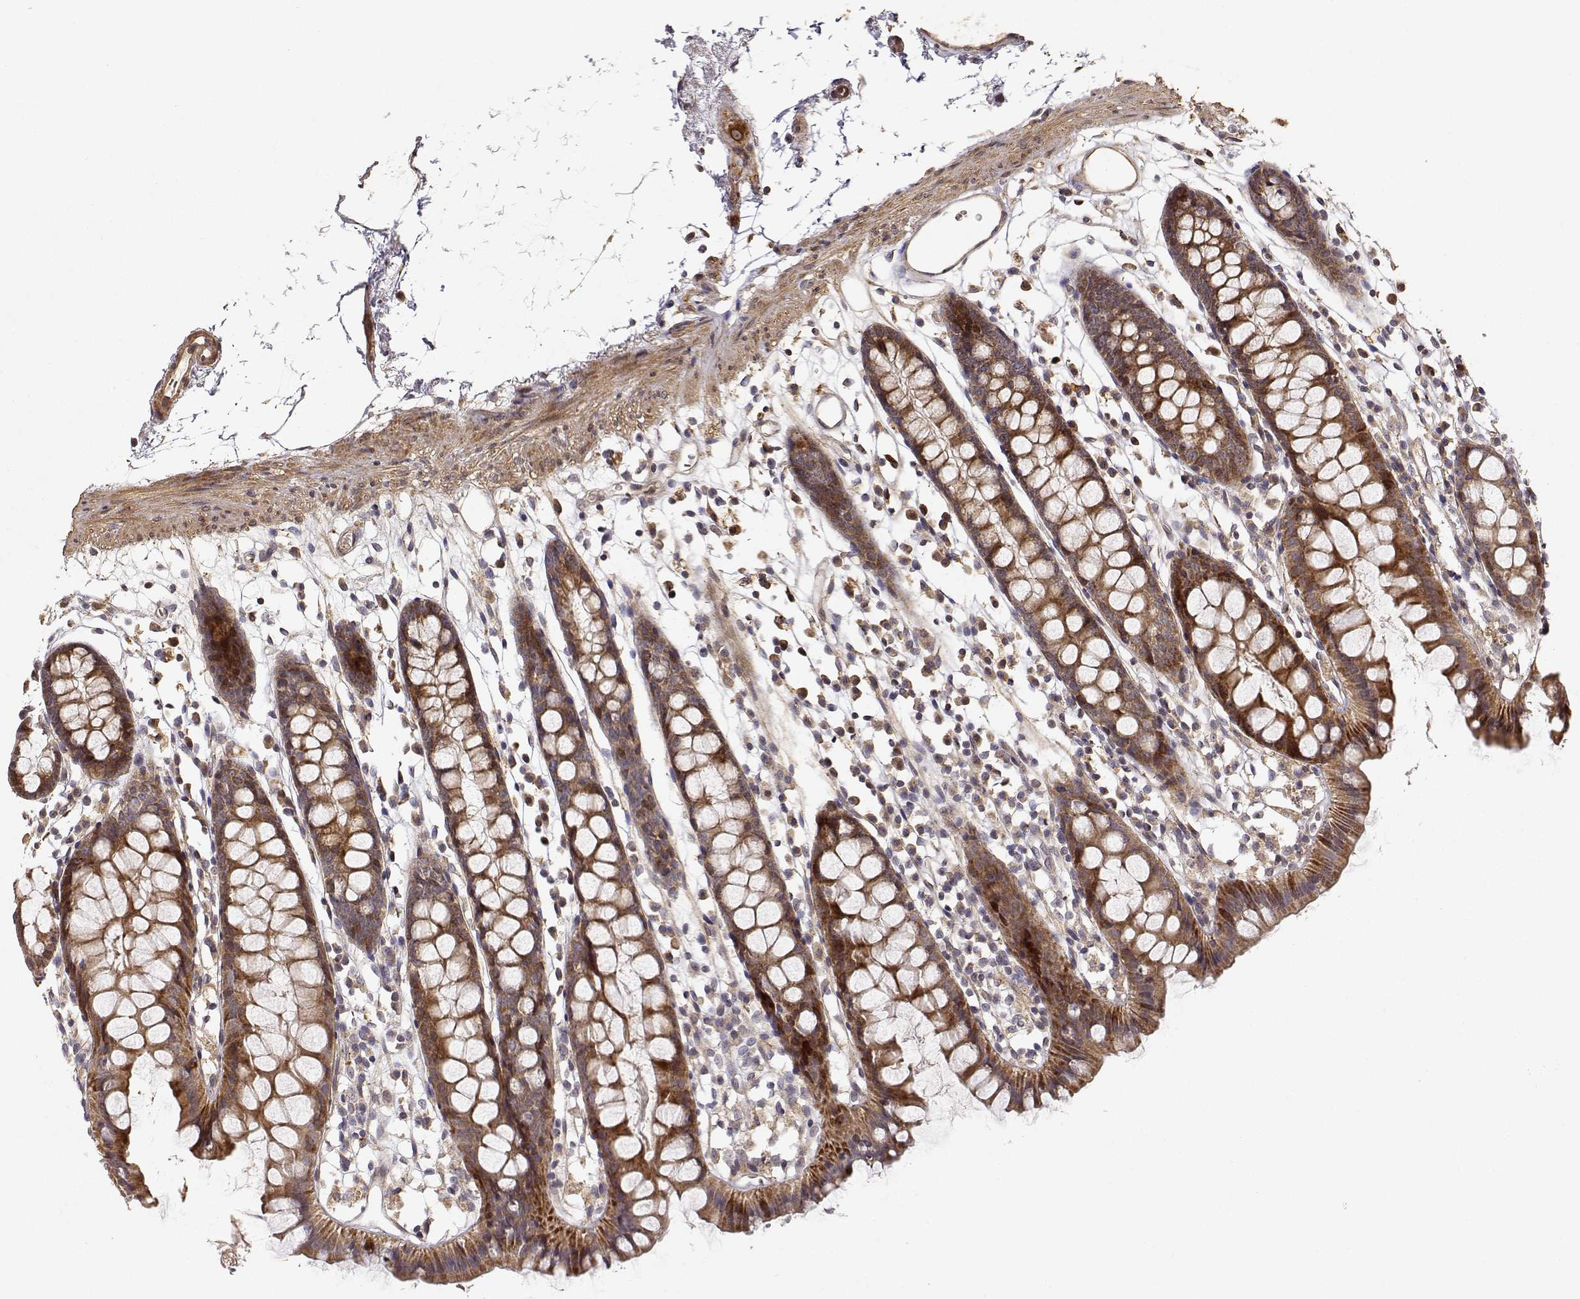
{"staining": {"intensity": "weak", "quantity": ">75%", "location": "cytoplasmic/membranous"}, "tissue": "colon", "cell_type": "Endothelial cells", "image_type": "normal", "snomed": [{"axis": "morphology", "description": "Normal tissue, NOS"}, {"axis": "topography", "description": "Colon"}], "caption": "A brown stain shows weak cytoplasmic/membranous expression of a protein in endothelial cells of normal human colon.", "gene": "PICK1", "patient": {"sex": "male", "age": 47}}